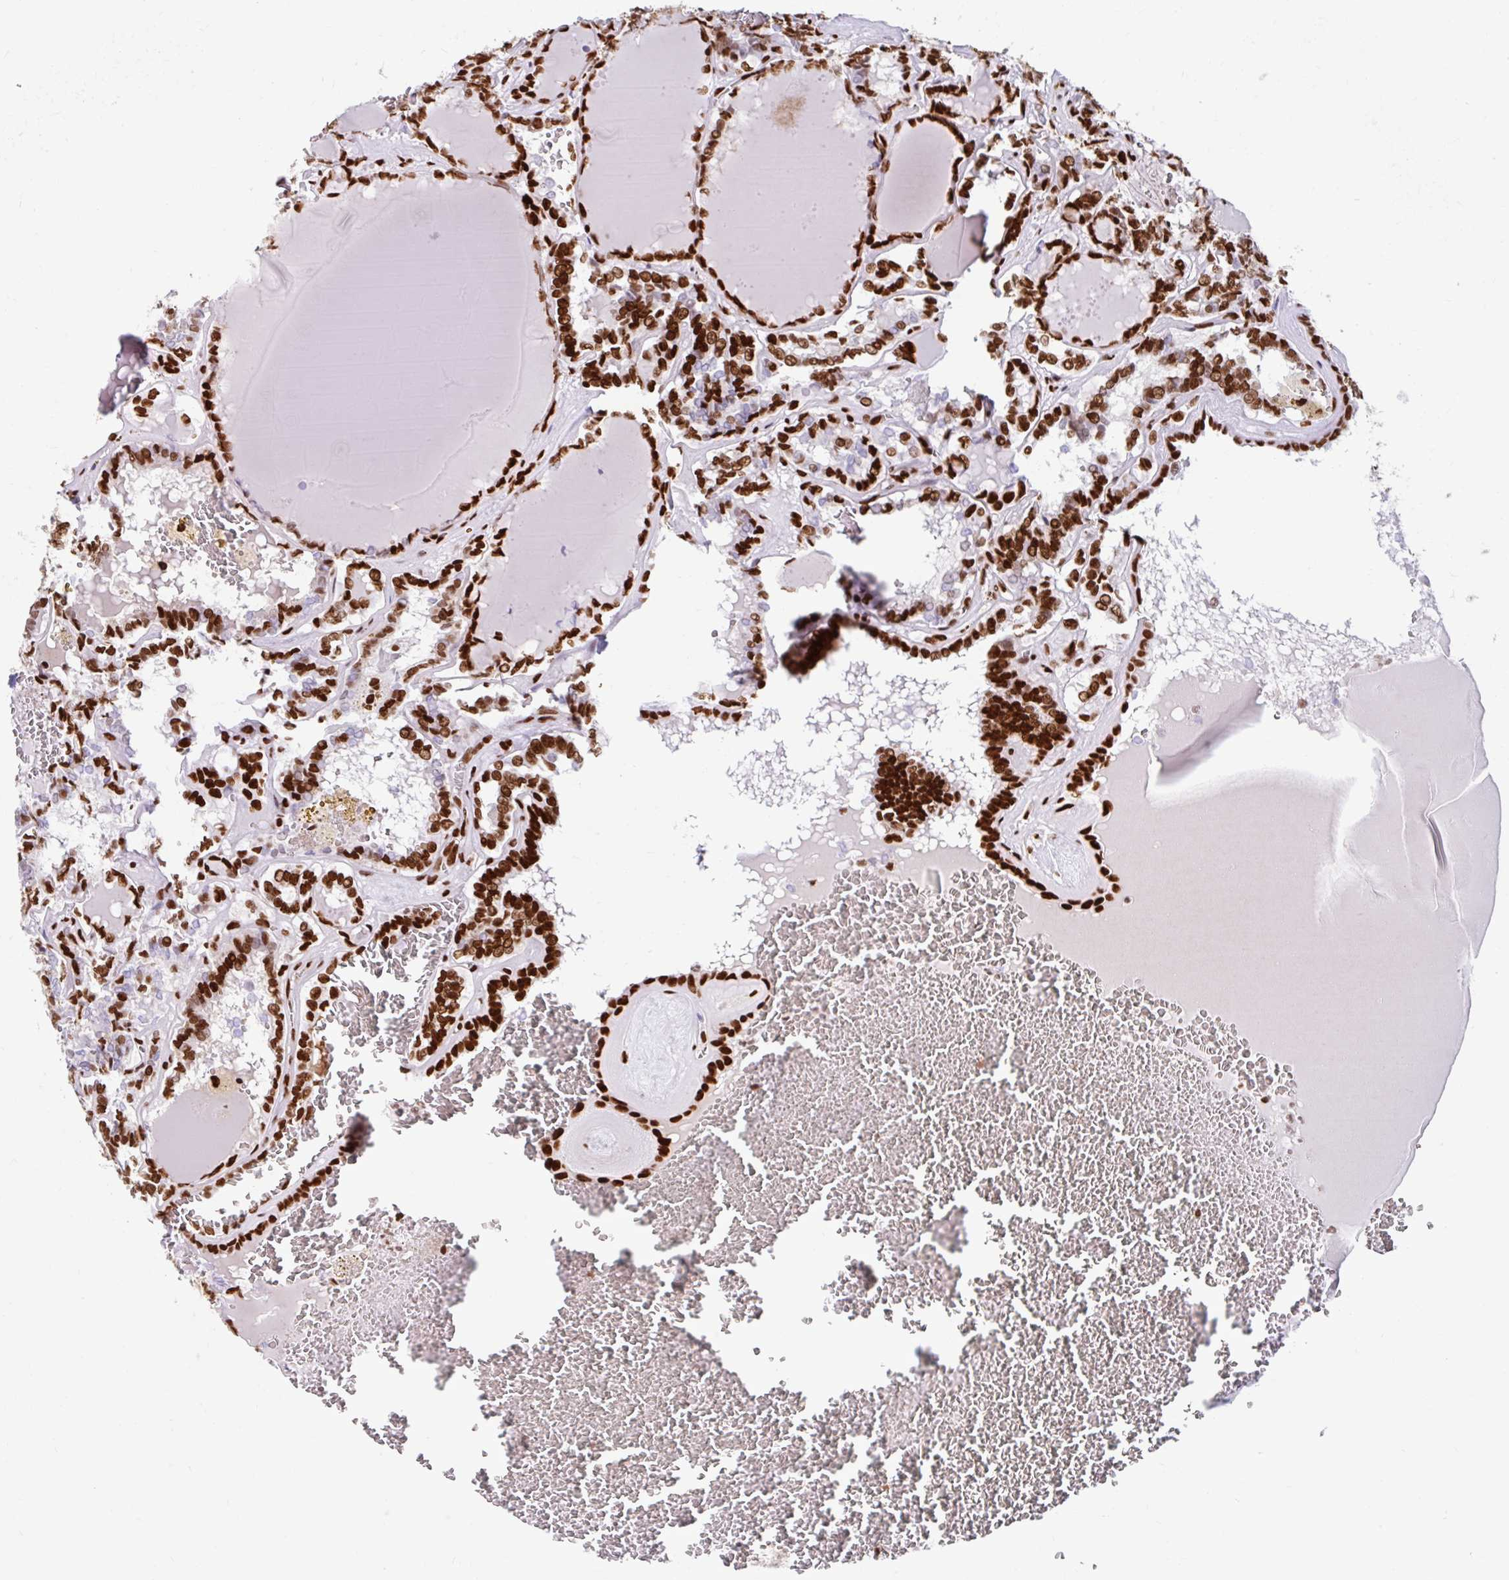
{"staining": {"intensity": "strong", "quantity": ">75%", "location": "nuclear"}, "tissue": "thyroid cancer", "cell_type": "Tumor cells", "image_type": "cancer", "snomed": [{"axis": "morphology", "description": "Papillary adenocarcinoma, NOS"}, {"axis": "topography", "description": "Thyroid gland"}], "caption": "Protein staining reveals strong nuclear staining in about >75% of tumor cells in thyroid cancer (papillary adenocarcinoma).", "gene": "KHDRBS1", "patient": {"sex": "female", "age": 72}}